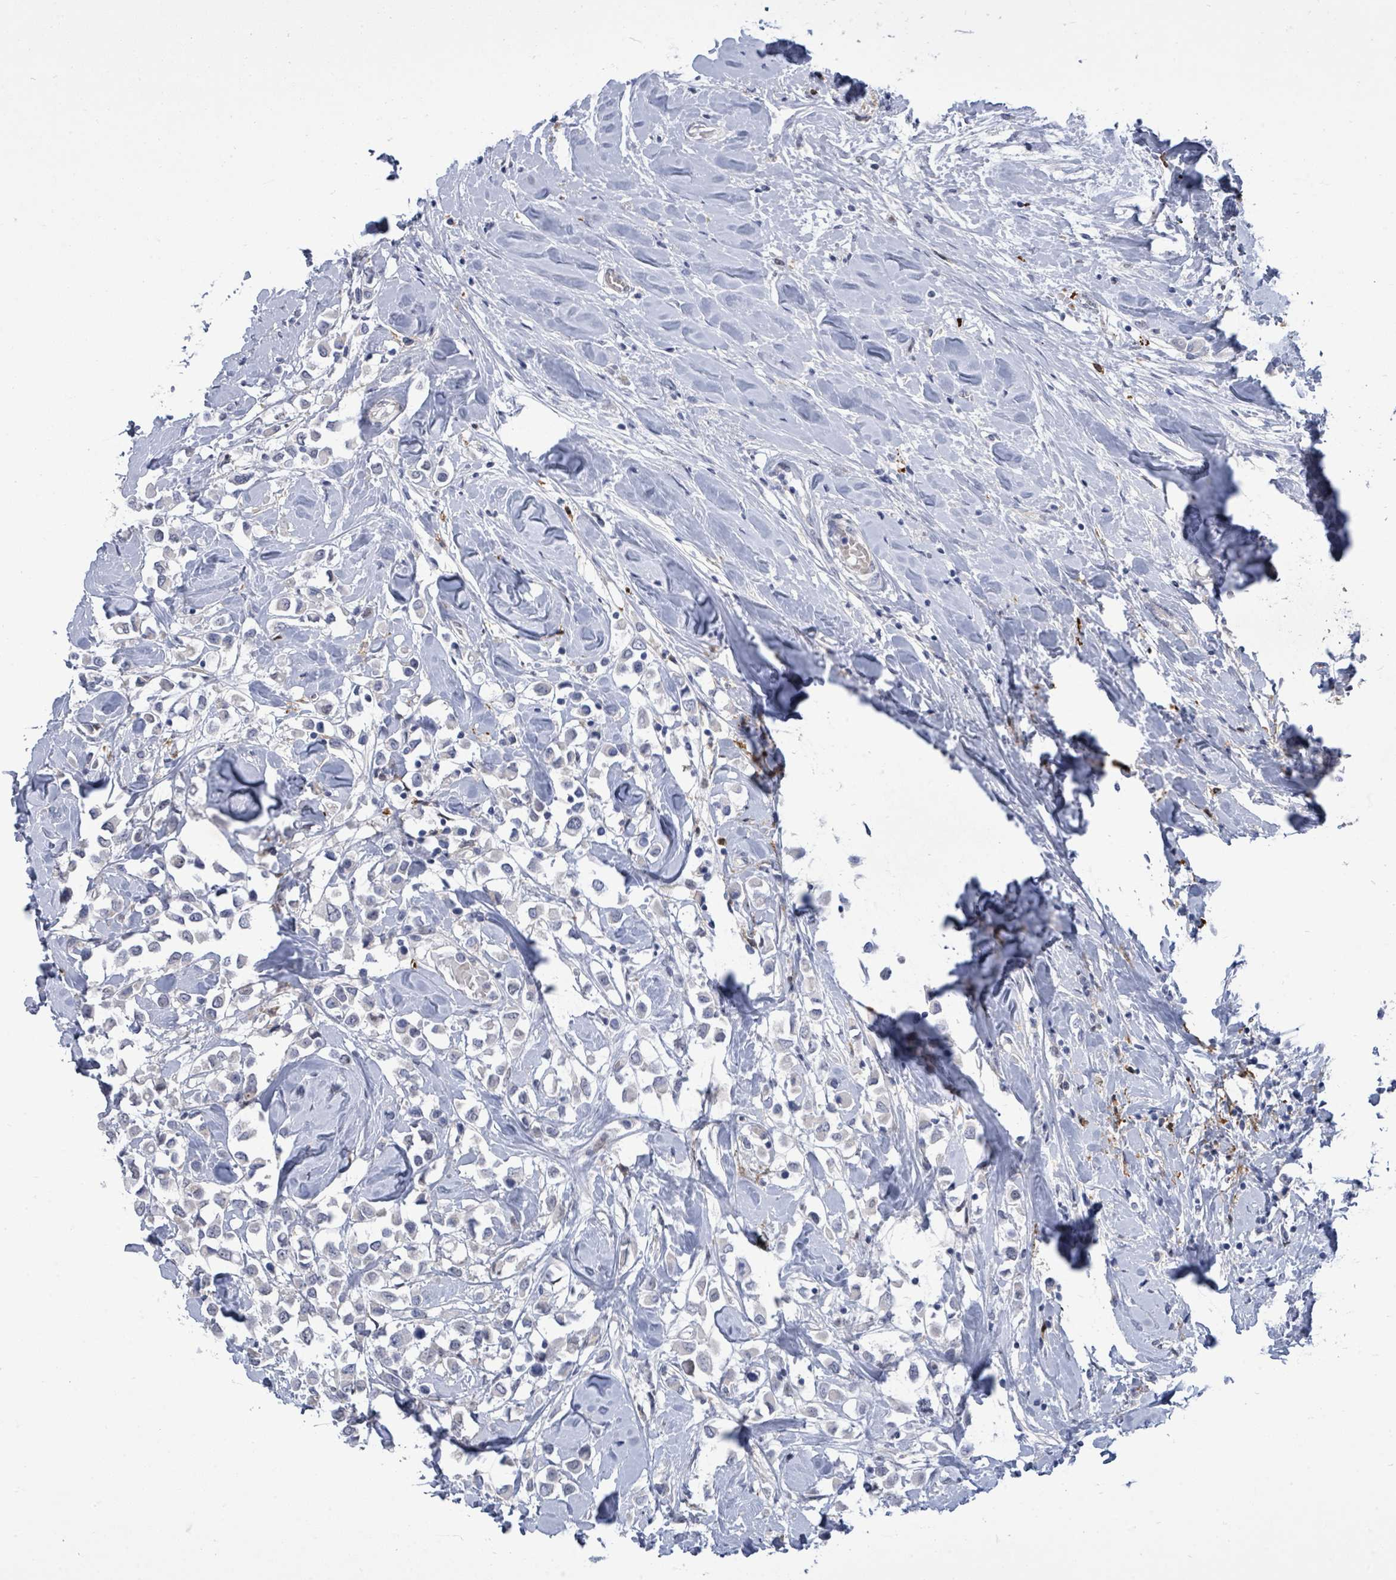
{"staining": {"intensity": "negative", "quantity": "none", "location": "none"}, "tissue": "breast cancer", "cell_type": "Tumor cells", "image_type": "cancer", "snomed": [{"axis": "morphology", "description": "Duct carcinoma"}, {"axis": "topography", "description": "Breast"}], "caption": "An image of human breast intraductal carcinoma is negative for staining in tumor cells.", "gene": "CT45A5", "patient": {"sex": "female", "age": 61}}